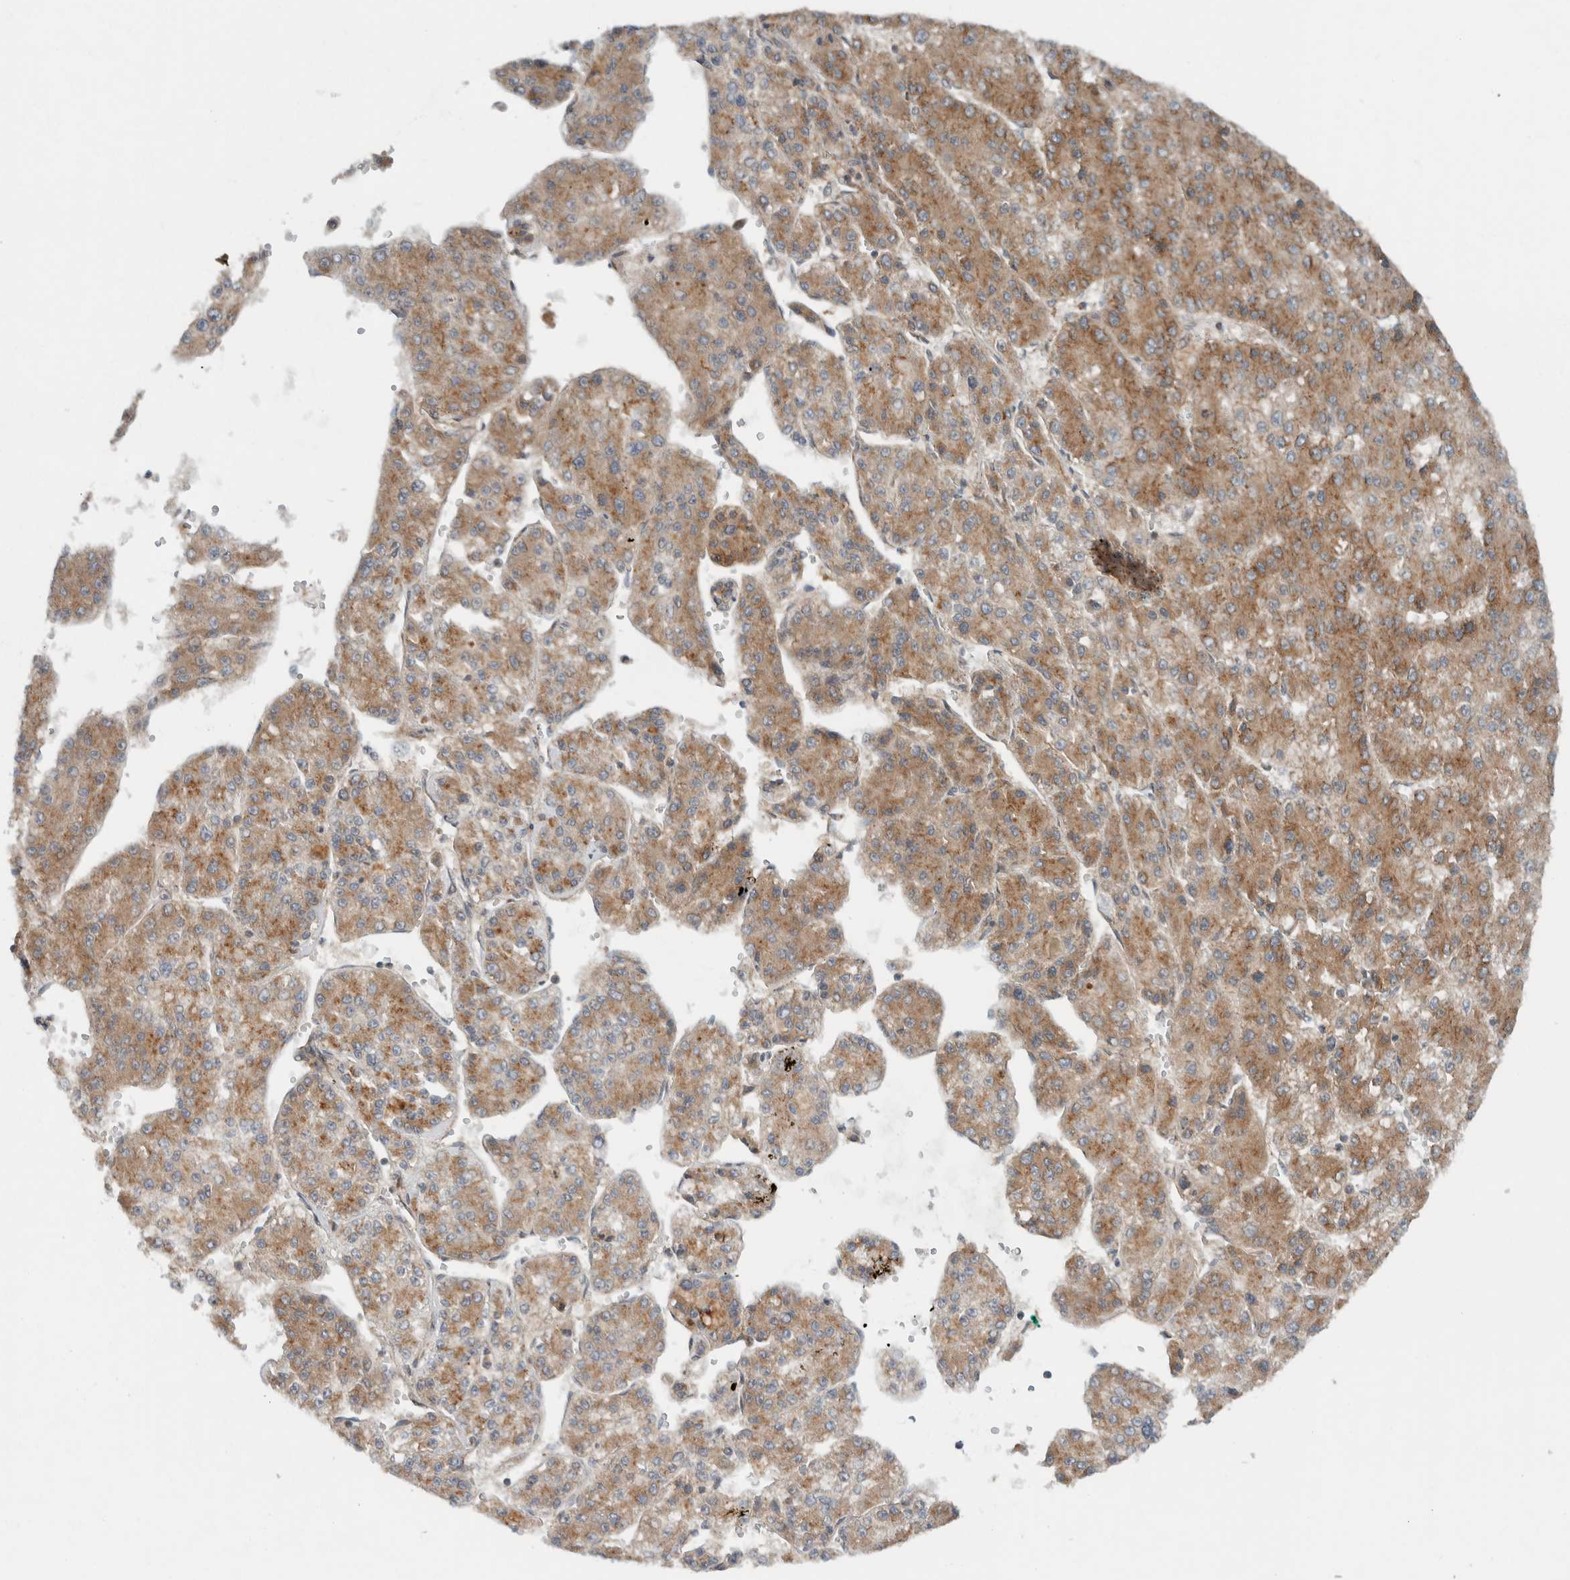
{"staining": {"intensity": "moderate", "quantity": ">75%", "location": "cytoplasmic/membranous"}, "tissue": "liver cancer", "cell_type": "Tumor cells", "image_type": "cancer", "snomed": [{"axis": "morphology", "description": "Carcinoma, Hepatocellular, NOS"}, {"axis": "topography", "description": "Liver"}], "caption": "Protein staining of liver cancer tissue shows moderate cytoplasmic/membranous staining in approximately >75% of tumor cells. (DAB = brown stain, brightfield microscopy at high magnification).", "gene": "KLHL6", "patient": {"sex": "female", "age": 73}}